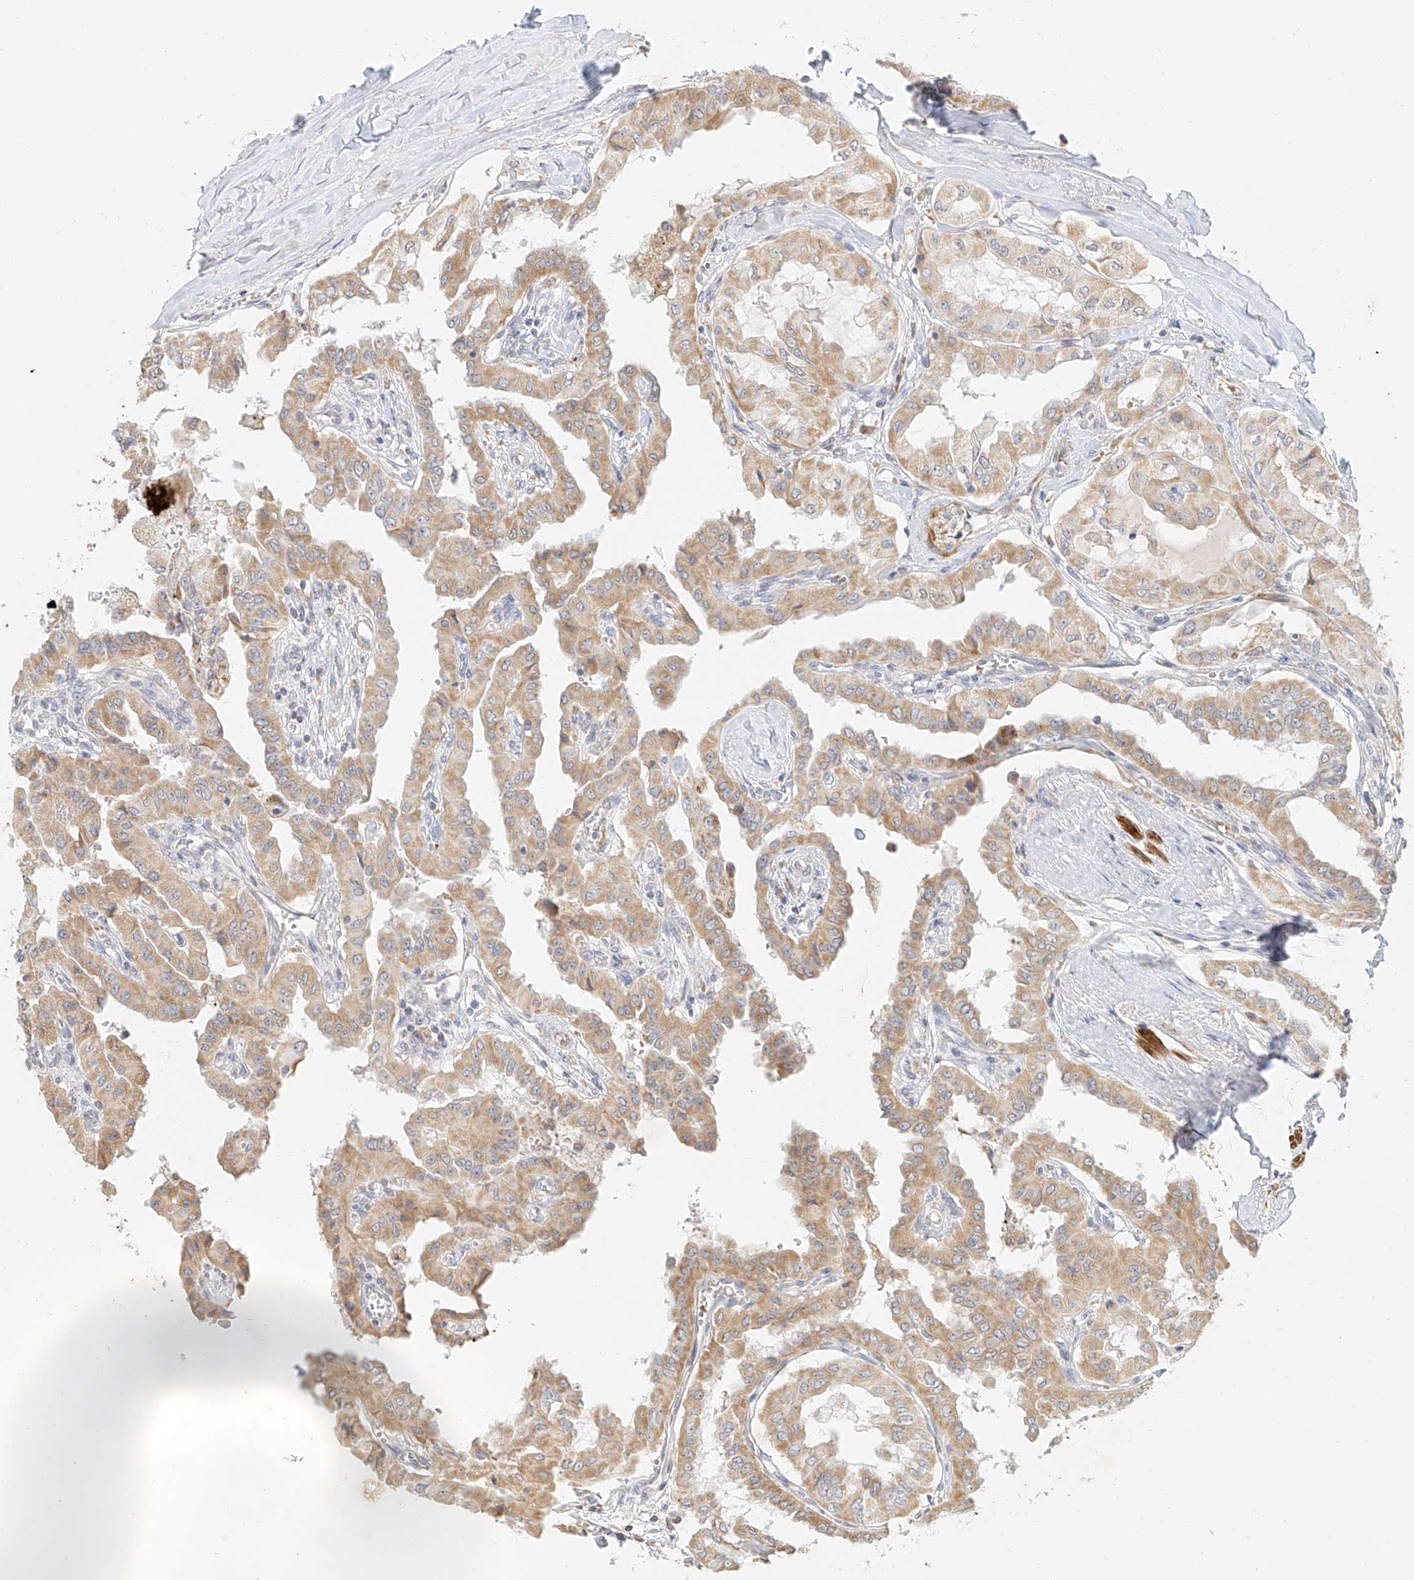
{"staining": {"intensity": "moderate", "quantity": ">75%", "location": "cytoplasmic/membranous"}, "tissue": "thyroid cancer", "cell_type": "Tumor cells", "image_type": "cancer", "snomed": [{"axis": "morphology", "description": "Papillary adenocarcinoma, NOS"}, {"axis": "topography", "description": "Thyroid gland"}], "caption": "This micrograph displays immunohistochemistry (IHC) staining of human thyroid papillary adenocarcinoma, with medium moderate cytoplasmic/membranous staining in approximately >75% of tumor cells.", "gene": "CXorf58", "patient": {"sex": "female", "age": 59}}